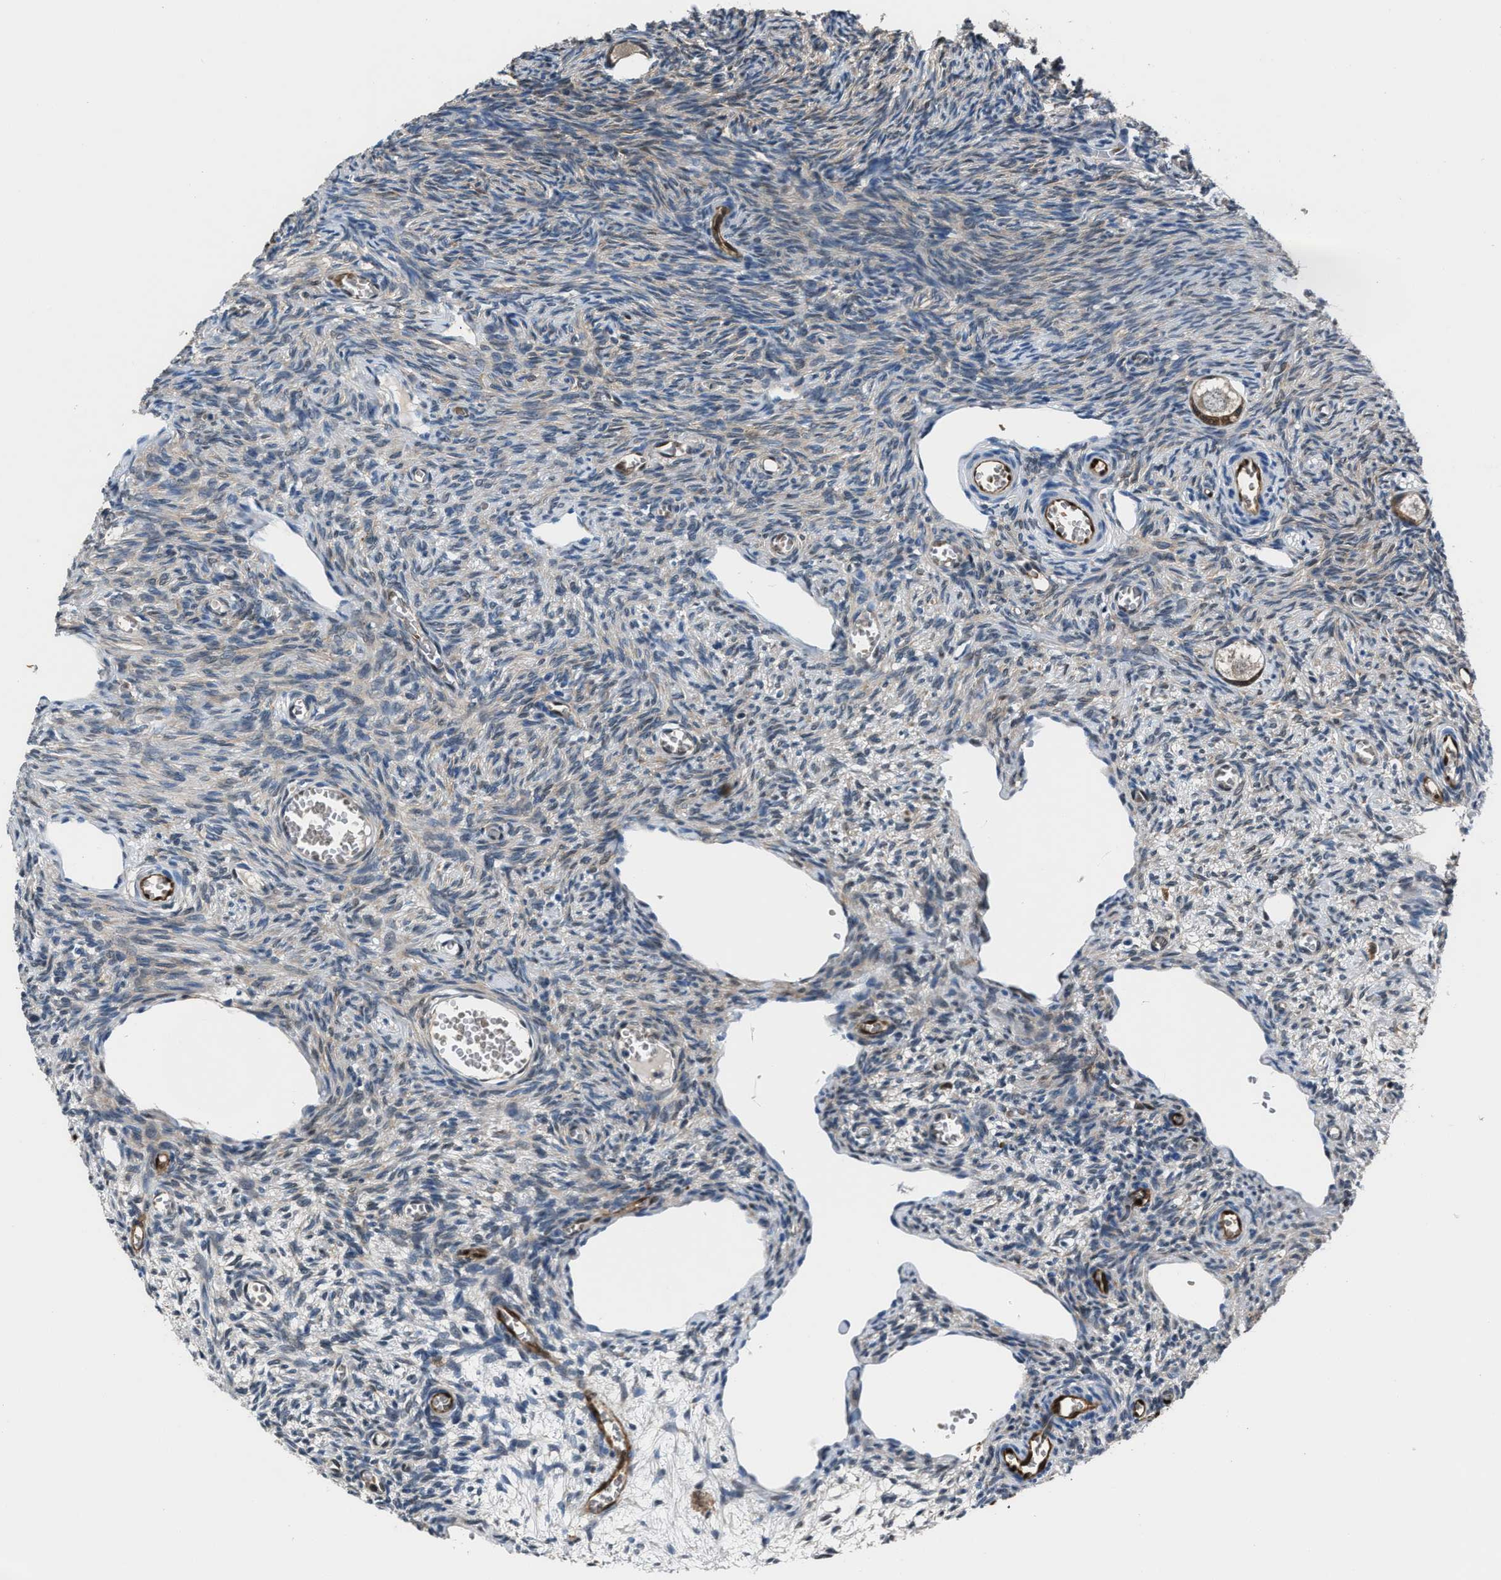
{"staining": {"intensity": "moderate", "quantity": "25%-75%", "location": "cytoplasmic/membranous,nuclear"}, "tissue": "ovary", "cell_type": "Follicle cells", "image_type": "normal", "snomed": [{"axis": "morphology", "description": "Normal tissue, NOS"}, {"axis": "topography", "description": "Ovary"}], "caption": "DAB immunohistochemical staining of unremarkable human ovary reveals moderate cytoplasmic/membranous,nuclear protein expression in about 25%-75% of follicle cells.", "gene": "PPA1", "patient": {"sex": "female", "age": 27}}